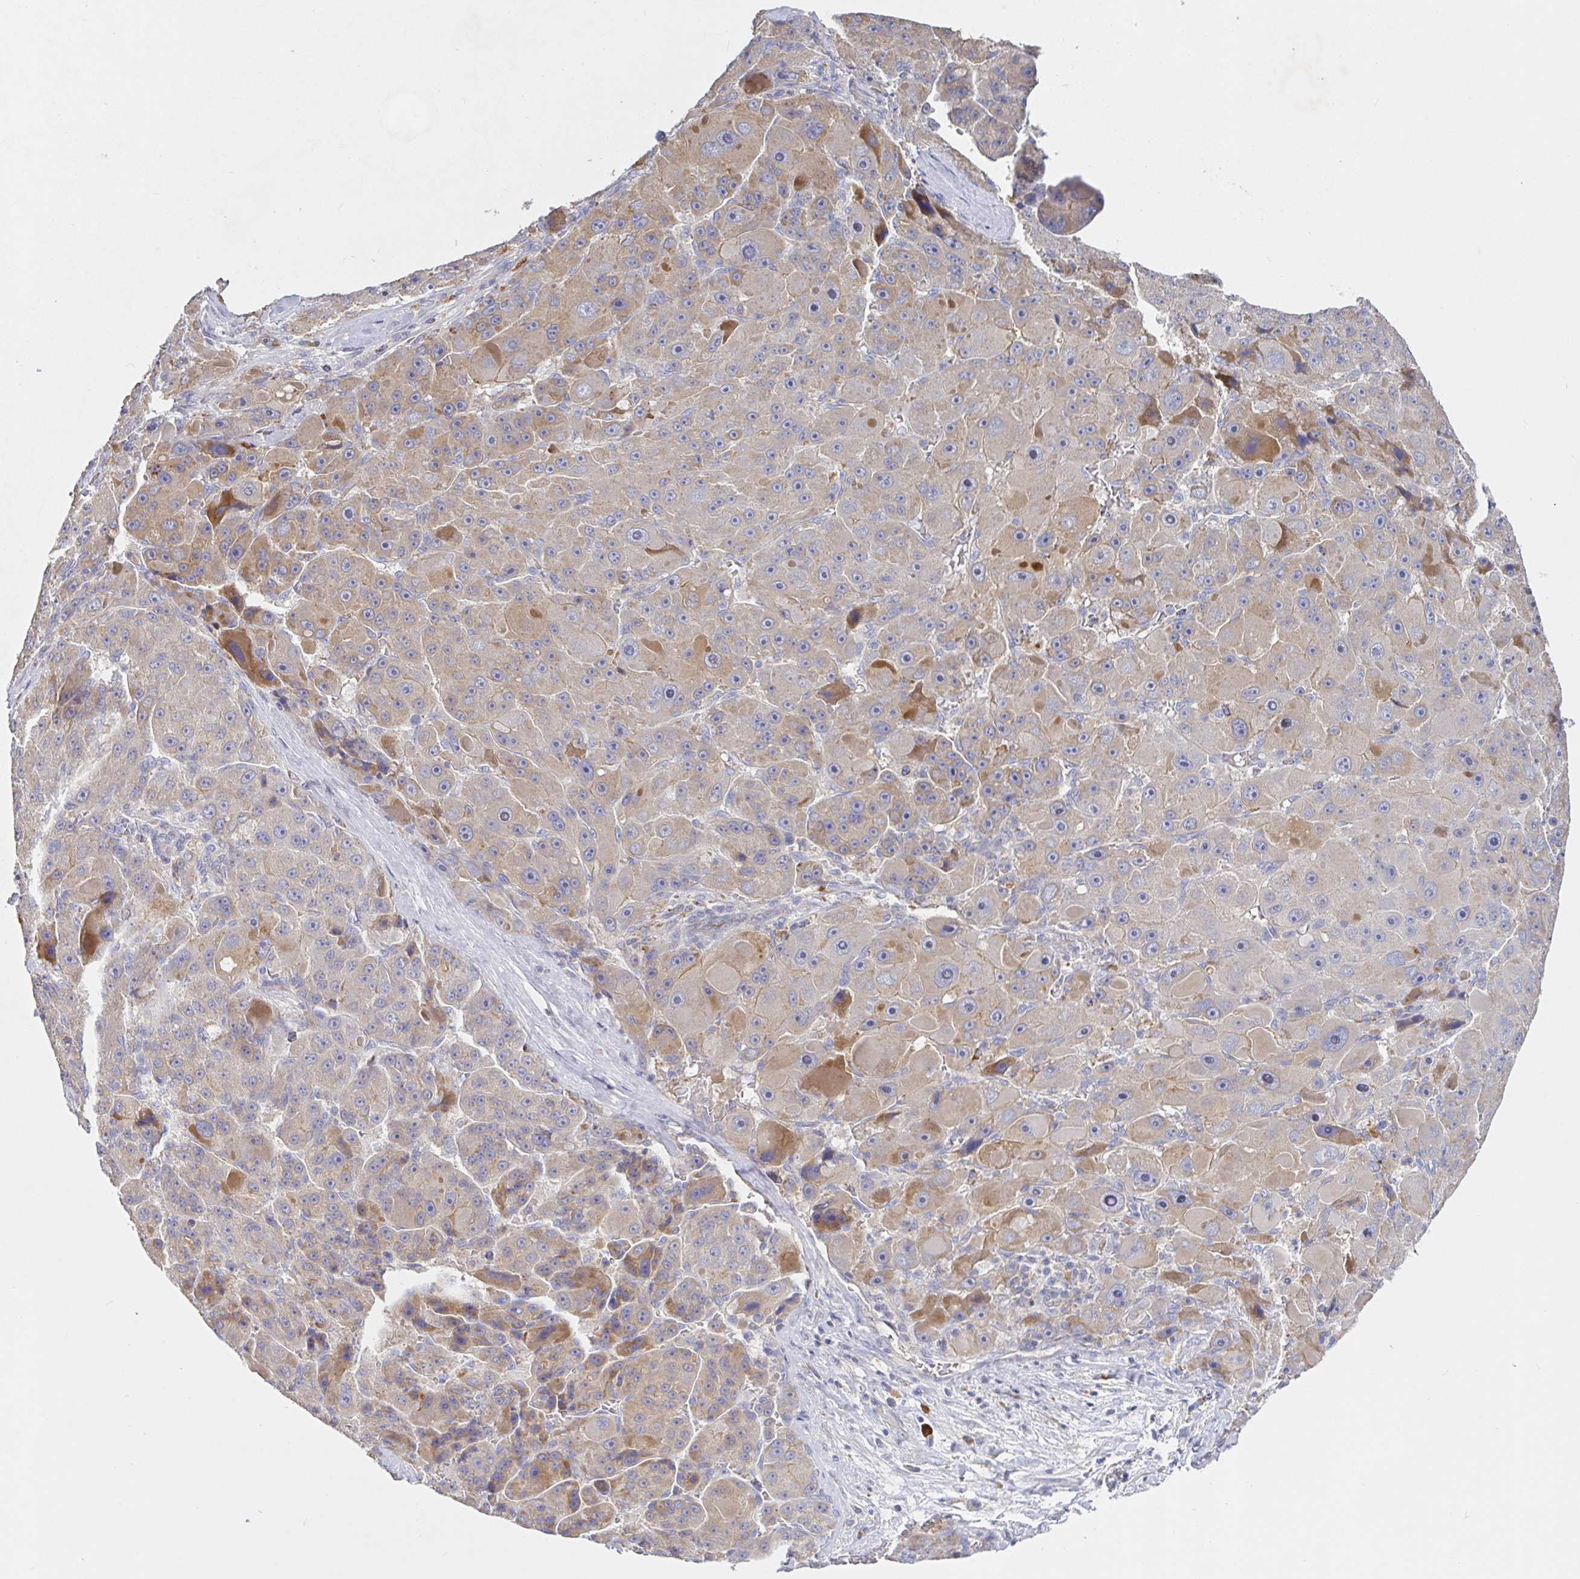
{"staining": {"intensity": "weak", "quantity": "25%-75%", "location": "cytoplasmic/membranous"}, "tissue": "liver cancer", "cell_type": "Tumor cells", "image_type": "cancer", "snomed": [{"axis": "morphology", "description": "Carcinoma, Hepatocellular, NOS"}, {"axis": "topography", "description": "Liver"}], "caption": "Immunohistochemical staining of human liver cancer (hepatocellular carcinoma) reveals low levels of weak cytoplasmic/membranous protein positivity in about 25%-75% of tumor cells.", "gene": "IRAK2", "patient": {"sex": "male", "age": 76}}